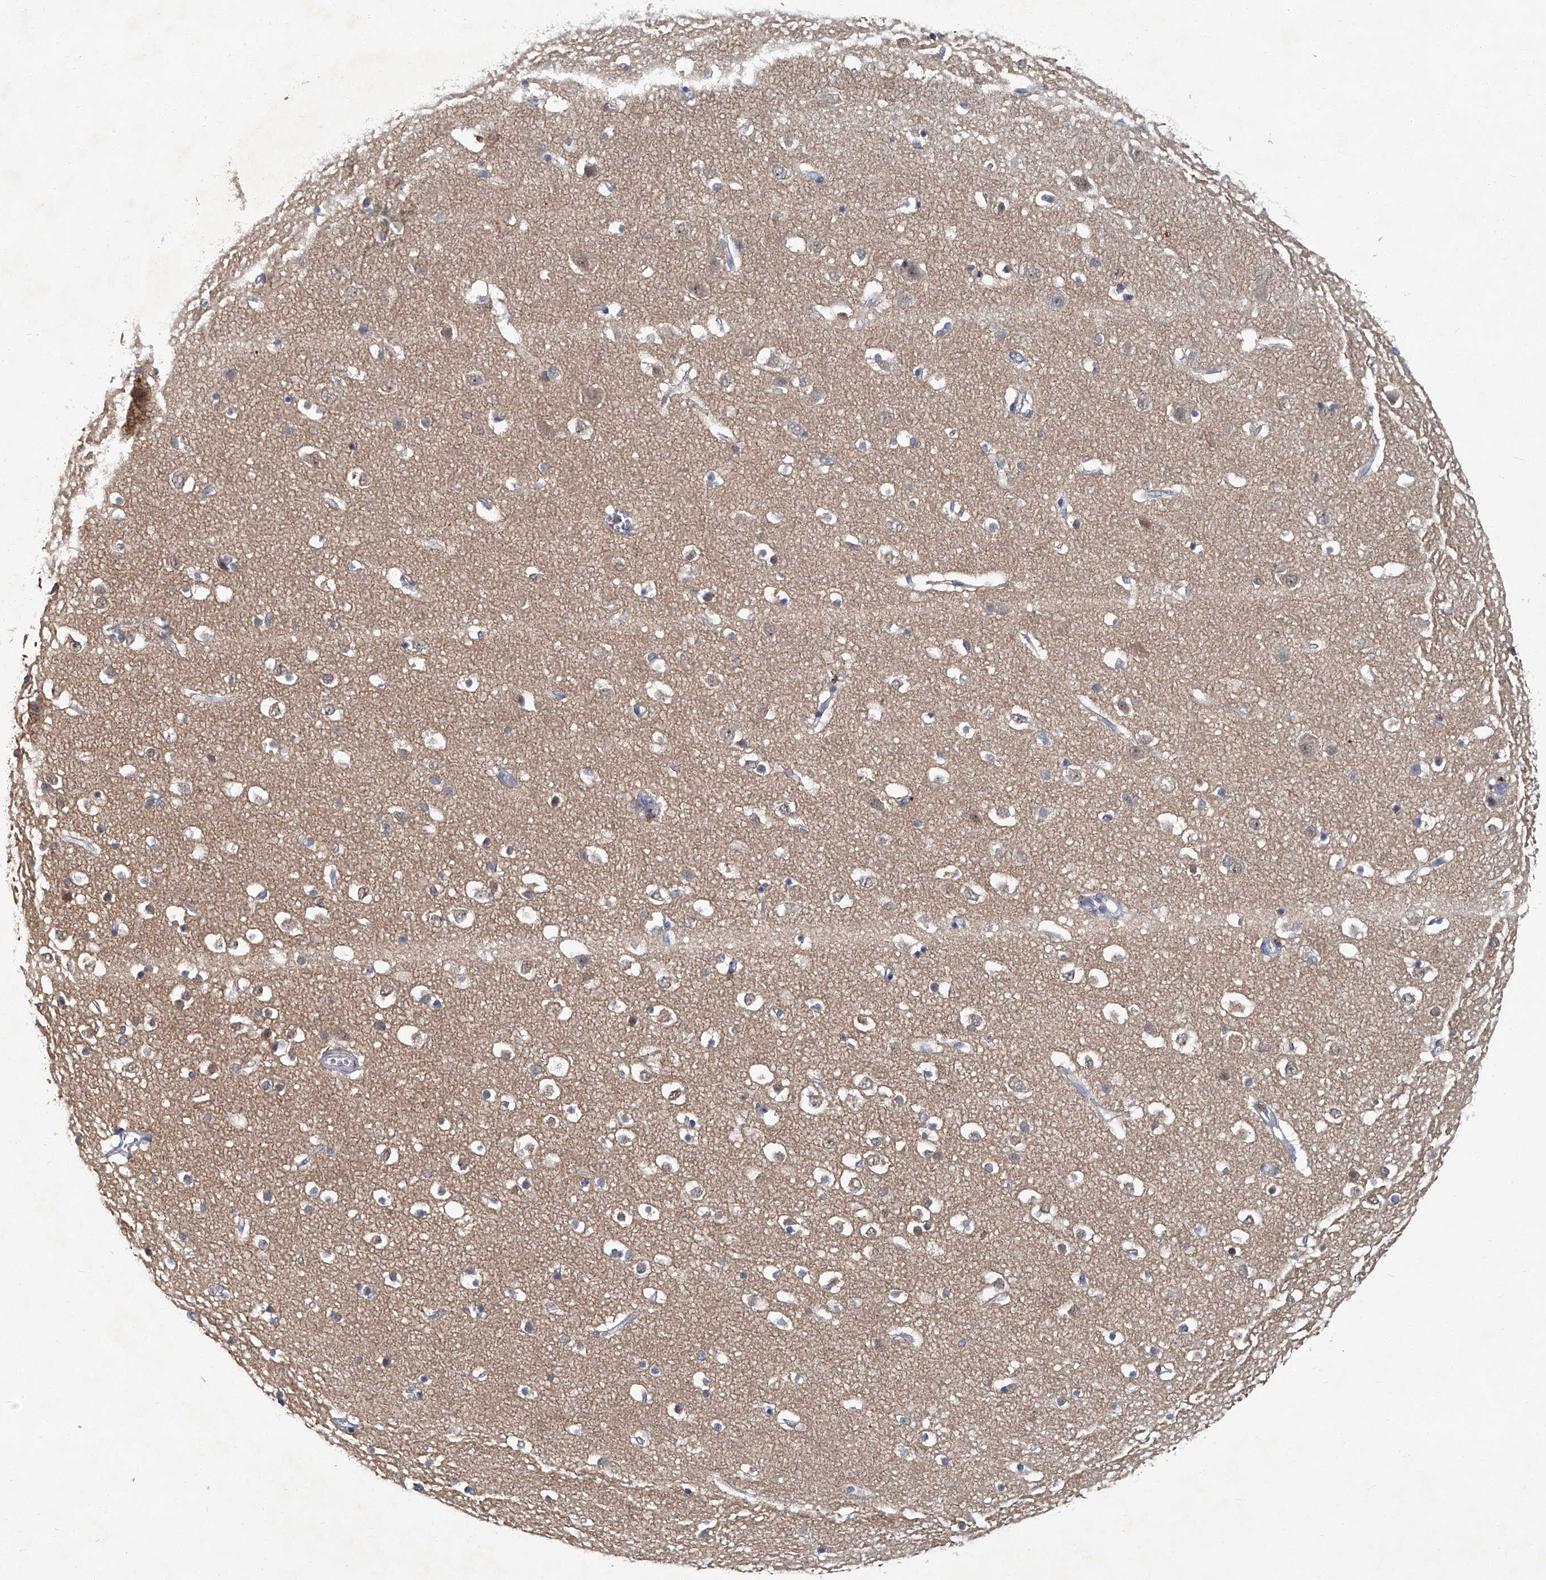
{"staining": {"intensity": "negative", "quantity": "none", "location": "none"}, "tissue": "cerebral cortex", "cell_type": "Endothelial cells", "image_type": "normal", "snomed": [{"axis": "morphology", "description": "Normal tissue, NOS"}, {"axis": "topography", "description": "Cerebral cortex"}], "caption": "Immunohistochemistry (IHC) of benign human cerebral cortex exhibits no positivity in endothelial cells.", "gene": "AKNAD1", "patient": {"sex": "male", "age": 54}}